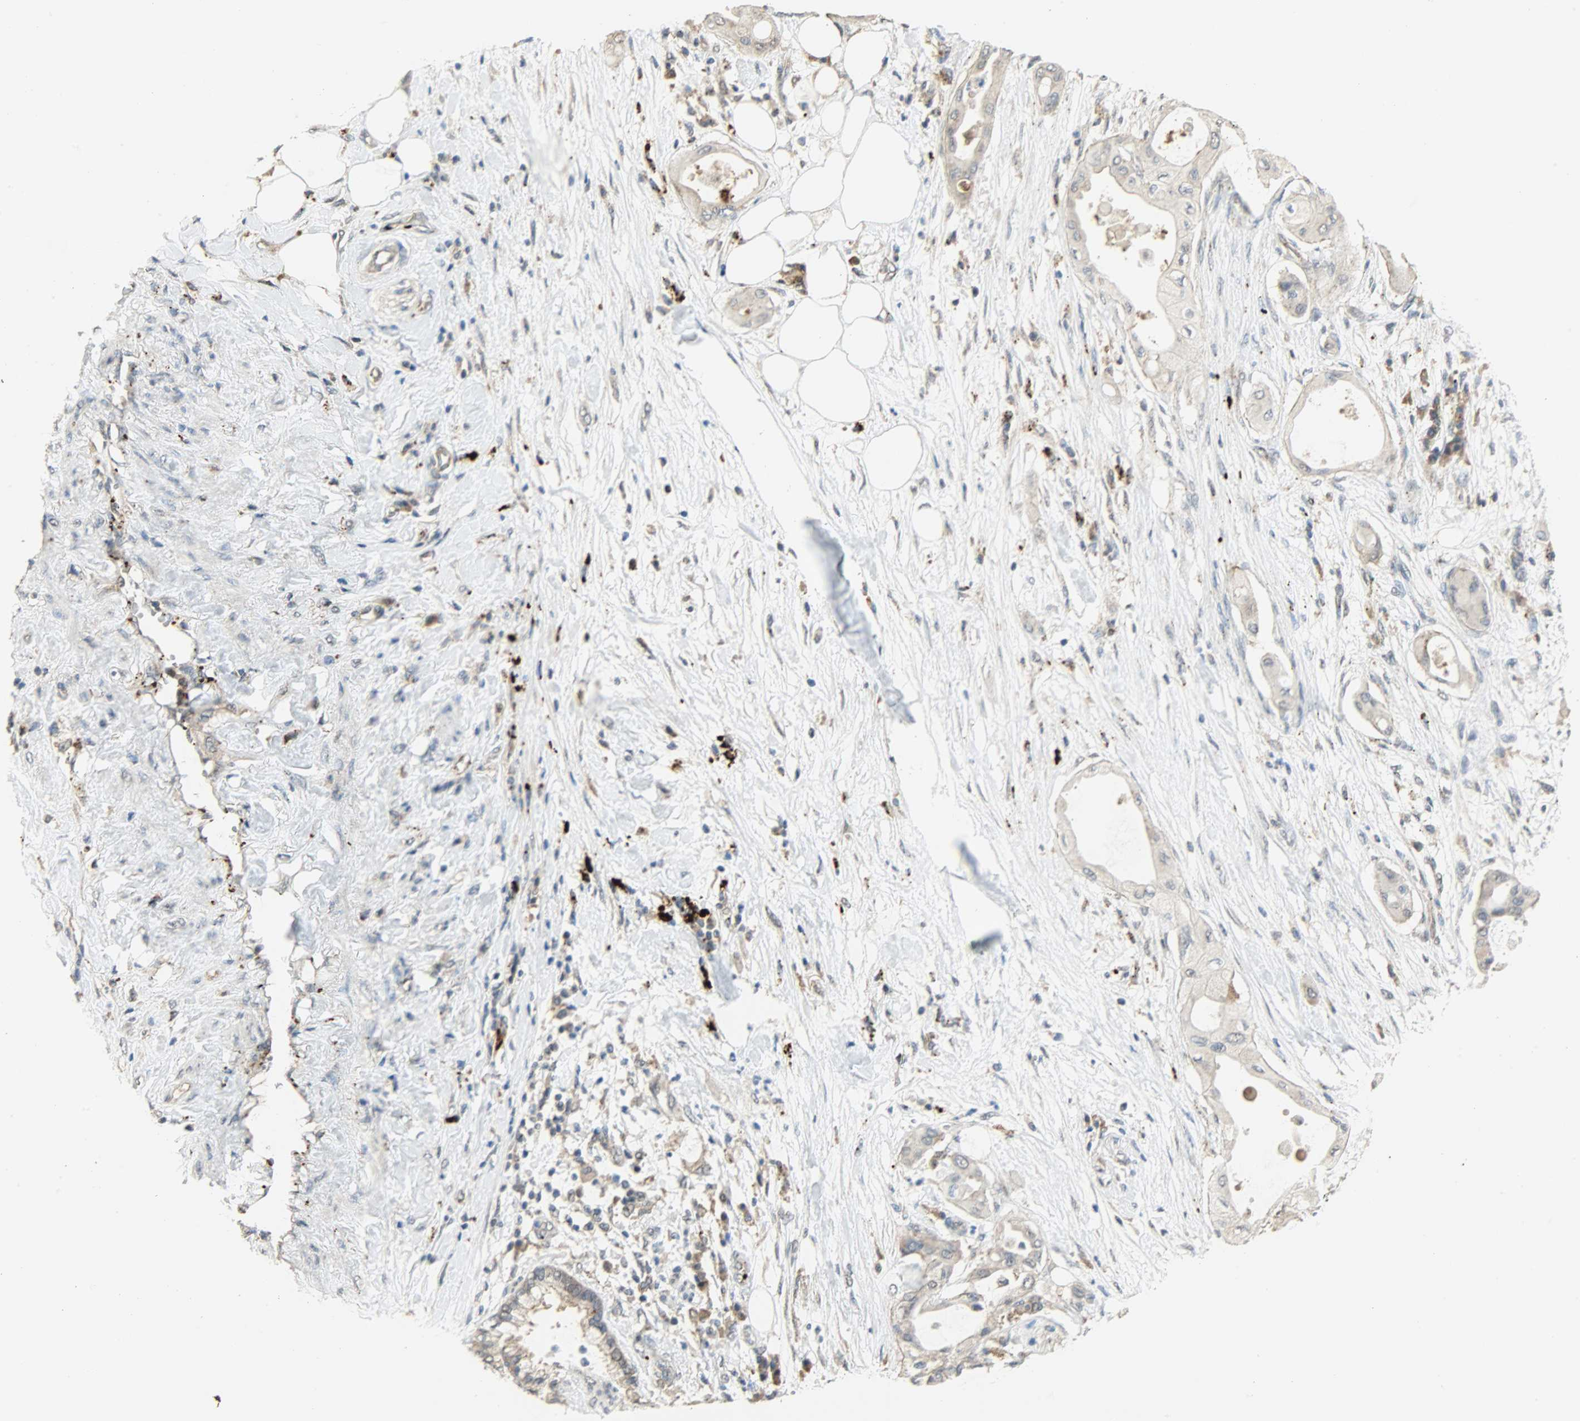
{"staining": {"intensity": "weak", "quantity": ">75%", "location": "cytoplasmic/membranous"}, "tissue": "pancreatic cancer", "cell_type": "Tumor cells", "image_type": "cancer", "snomed": [{"axis": "morphology", "description": "Adenocarcinoma, NOS"}, {"axis": "morphology", "description": "Adenocarcinoma, metastatic, NOS"}, {"axis": "topography", "description": "Lymph node"}, {"axis": "topography", "description": "Pancreas"}, {"axis": "topography", "description": "Duodenum"}], "caption": "Tumor cells display weak cytoplasmic/membranous staining in about >75% of cells in pancreatic cancer.", "gene": "GIT2", "patient": {"sex": "female", "age": 64}}